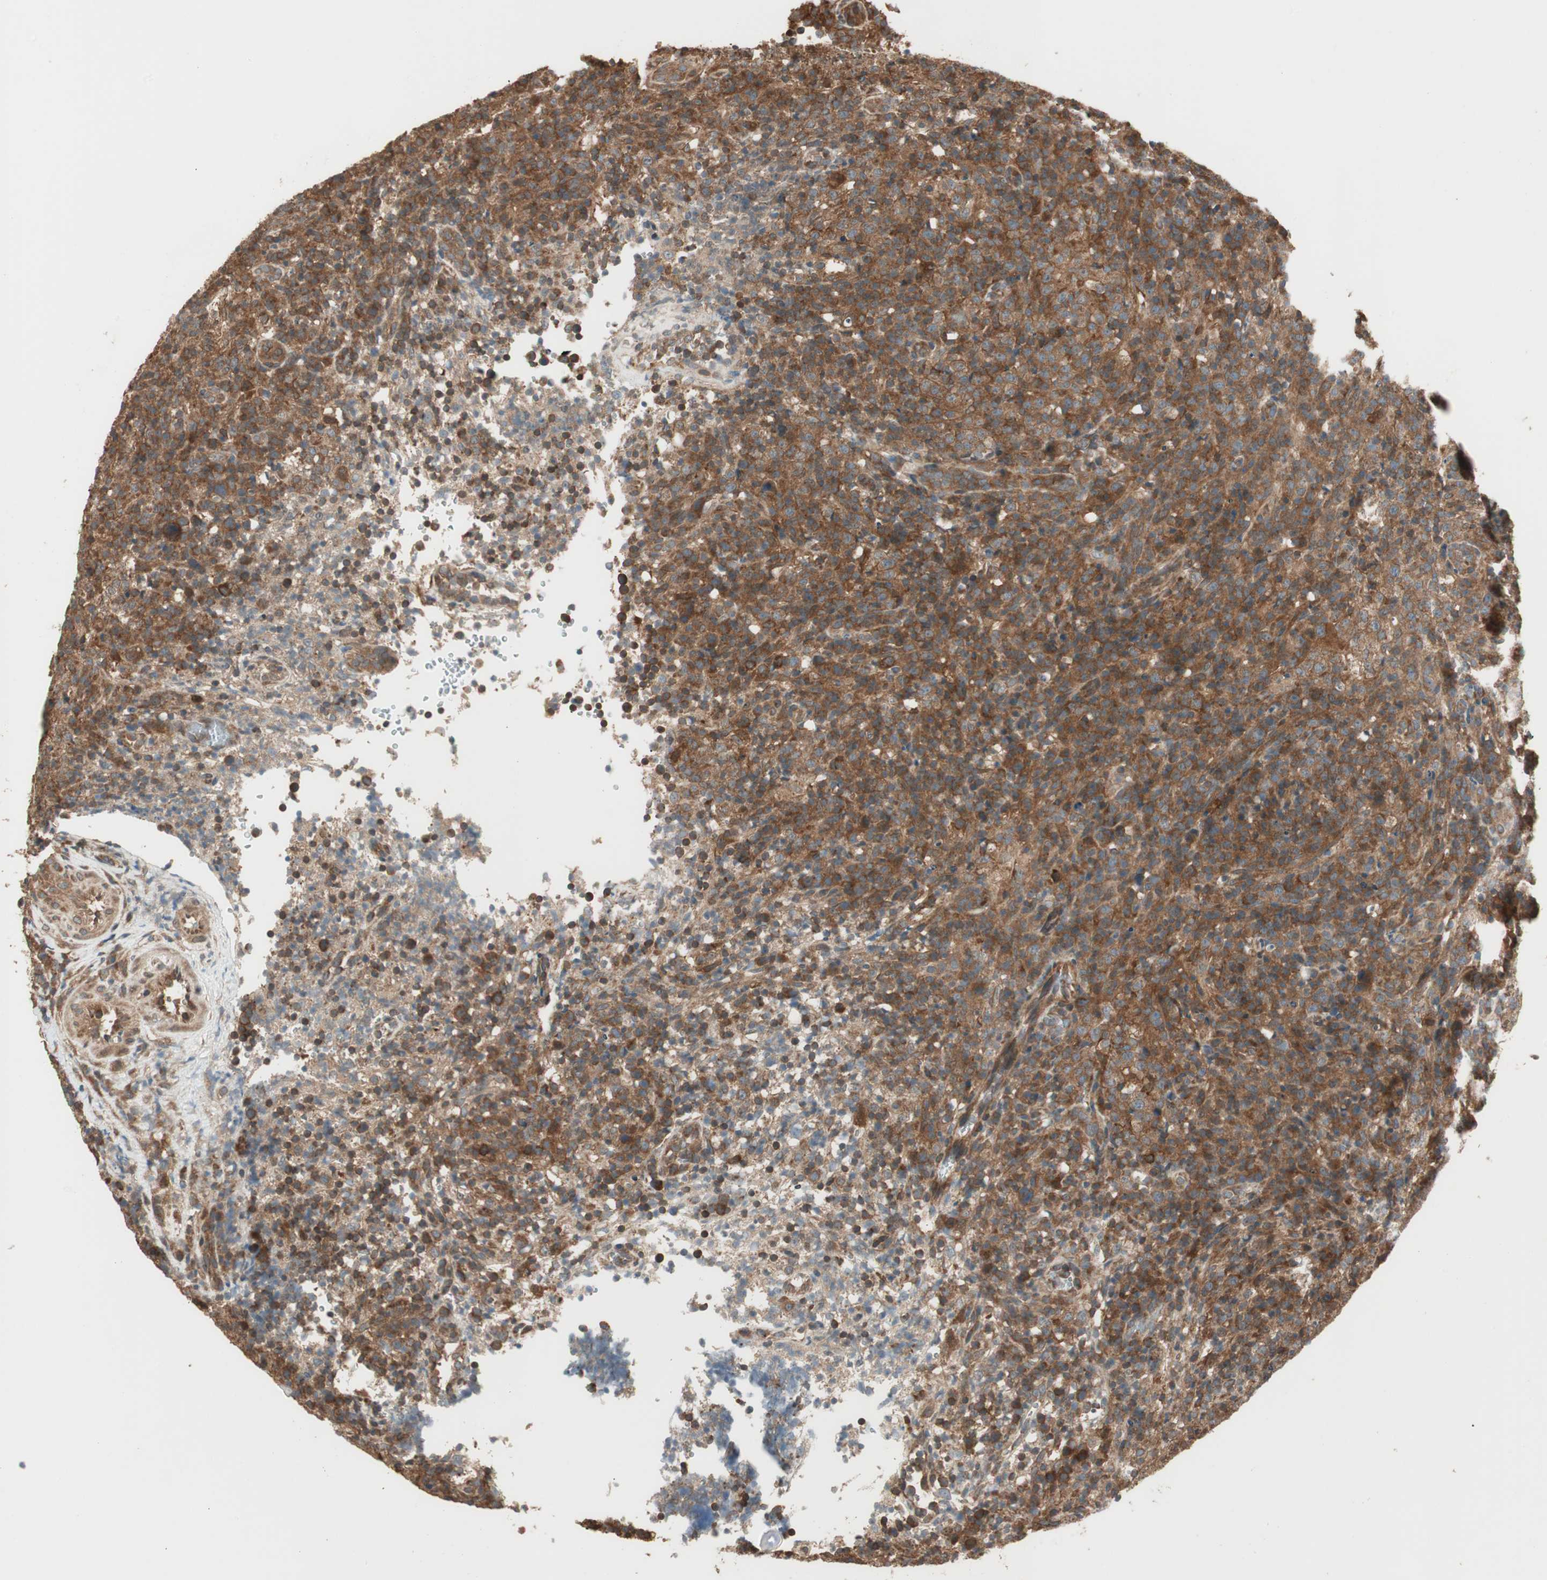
{"staining": {"intensity": "strong", "quantity": ">75%", "location": "cytoplasmic/membranous"}, "tissue": "lymphoma", "cell_type": "Tumor cells", "image_type": "cancer", "snomed": [{"axis": "morphology", "description": "Malignant lymphoma, non-Hodgkin's type, High grade"}, {"axis": "topography", "description": "Lymph node"}], "caption": "Lymphoma stained with DAB (3,3'-diaminobenzidine) IHC shows high levels of strong cytoplasmic/membranous positivity in about >75% of tumor cells.", "gene": "CNOT4", "patient": {"sex": "female", "age": 76}}